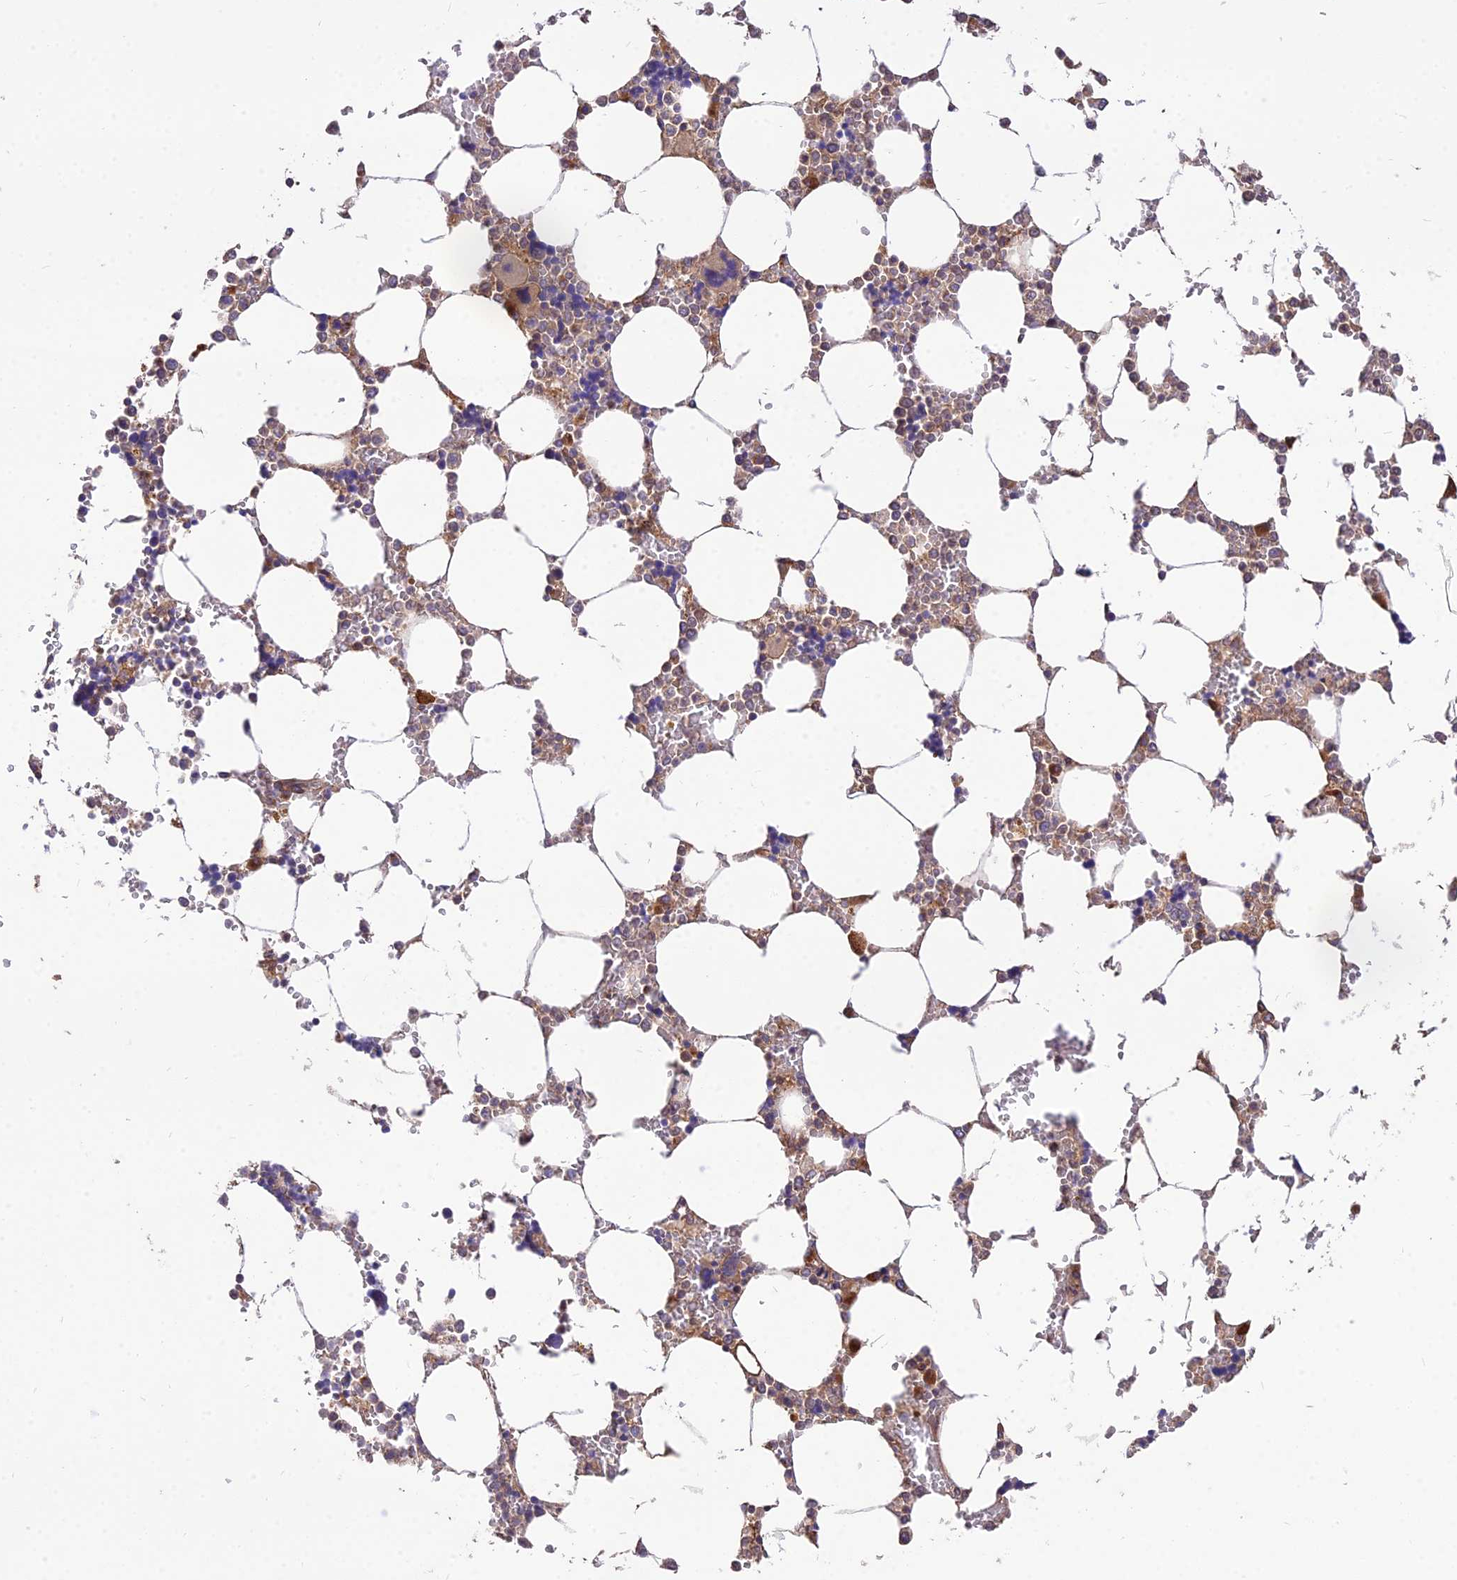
{"staining": {"intensity": "strong", "quantity": "25%-75%", "location": "cytoplasmic/membranous"}, "tissue": "bone marrow", "cell_type": "Hematopoietic cells", "image_type": "normal", "snomed": [{"axis": "morphology", "description": "Normal tissue, NOS"}, {"axis": "topography", "description": "Bone marrow"}], "caption": "Immunohistochemical staining of normal human bone marrow exhibits strong cytoplasmic/membranous protein staining in about 25%-75% of hematopoietic cells.", "gene": "ROCK1", "patient": {"sex": "male", "age": 64}}